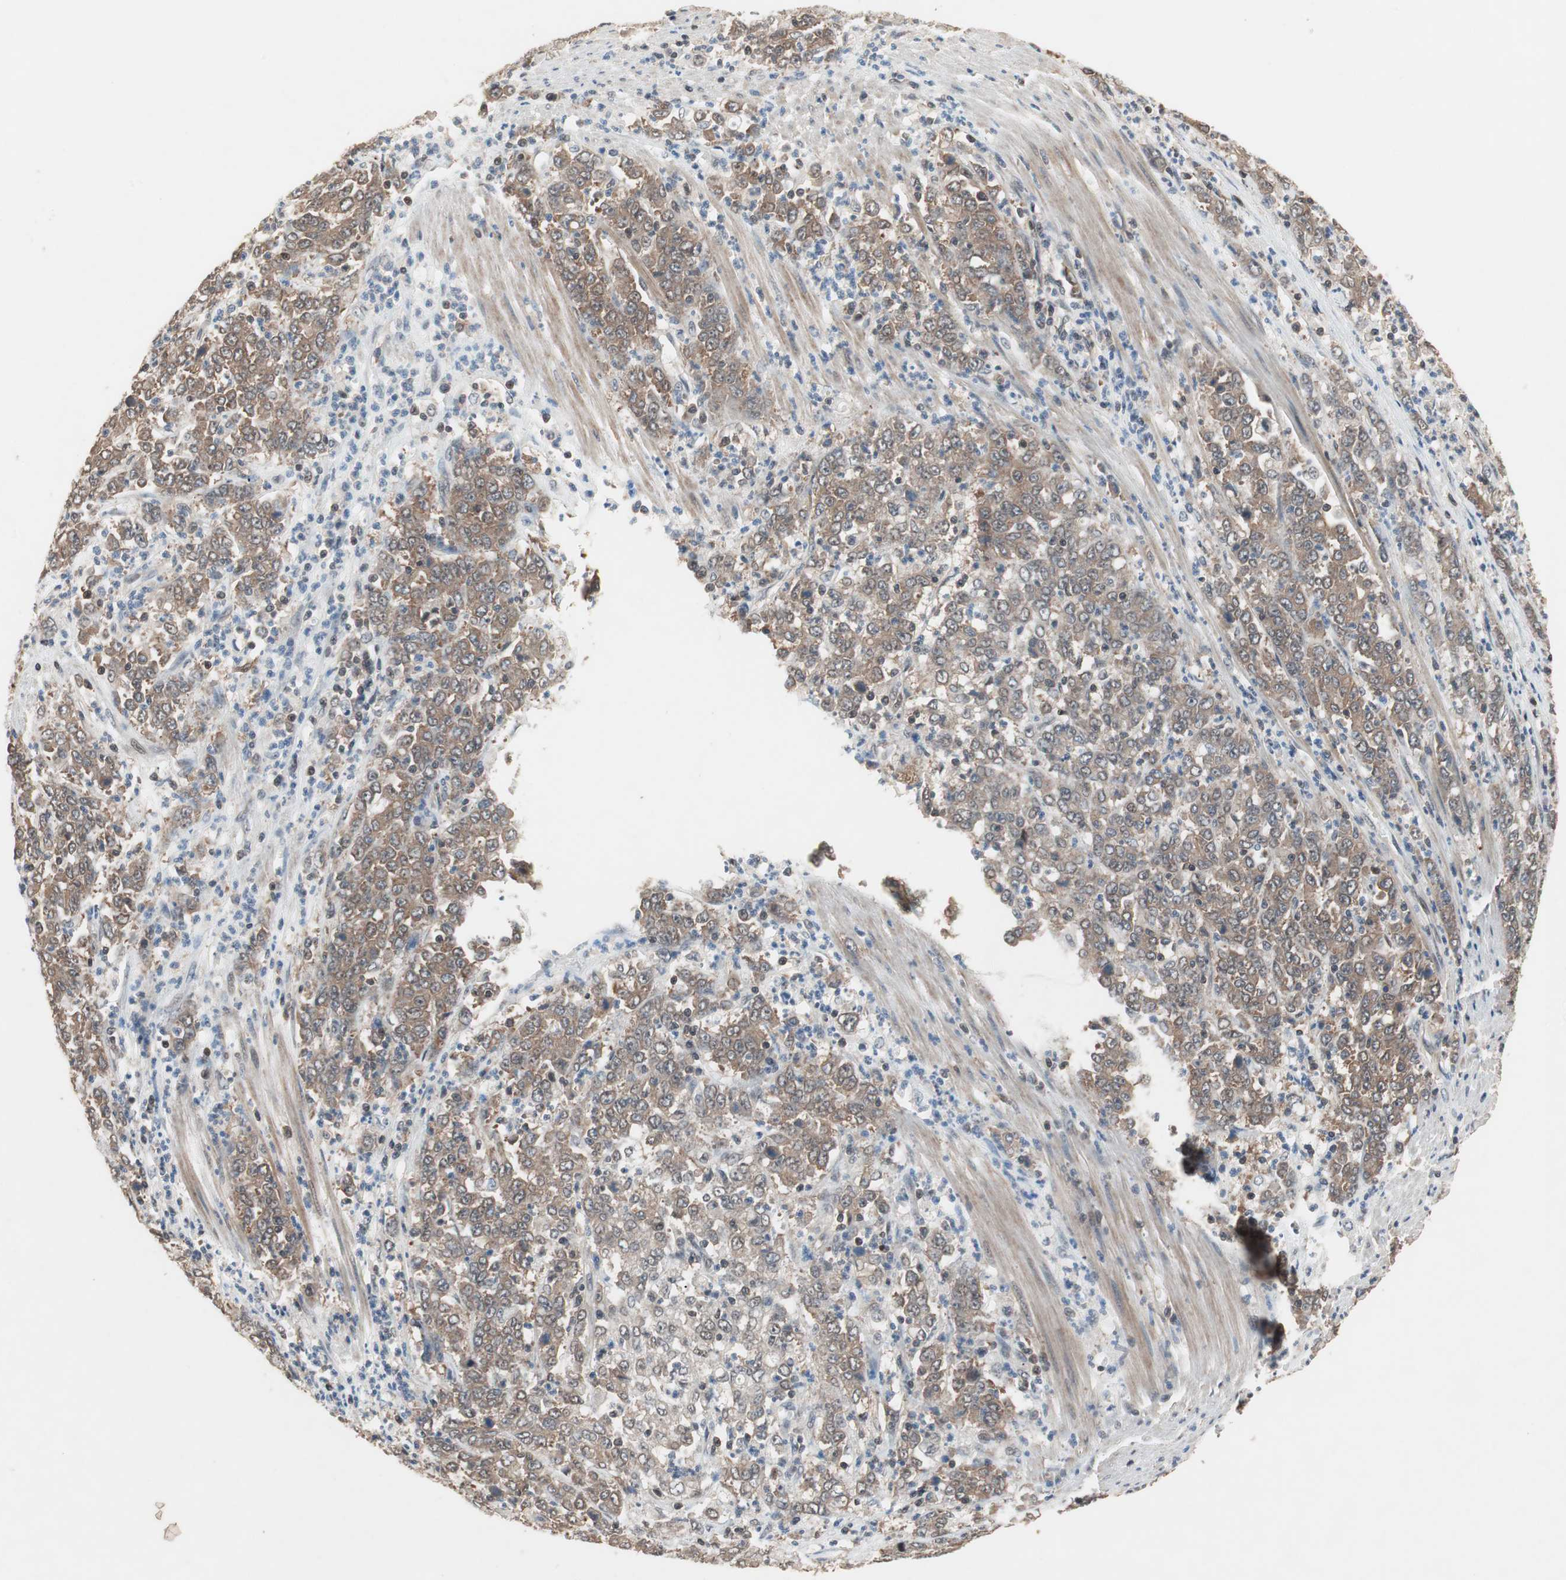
{"staining": {"intensity": "moderate", "quantity": ">75%", "location": "cytoplasmic/membranous"}, "tissue": "stomach cancer", "cell_type": "Tumor cells", "image_type": "cancer", "snomed": [{"axis": "morphology", "description": "Adenocarcinoma, NOS"}, {"axis": "topography", "description": "Stomach, lower"}], "caption": "DAB immunohistochemical staining of stomach cancer displays moderate cytoplasmic/membranous protein expression in about >75% of tumor cells.", "gene": "GART", "patient": {"sex": "female", "age": 71}}